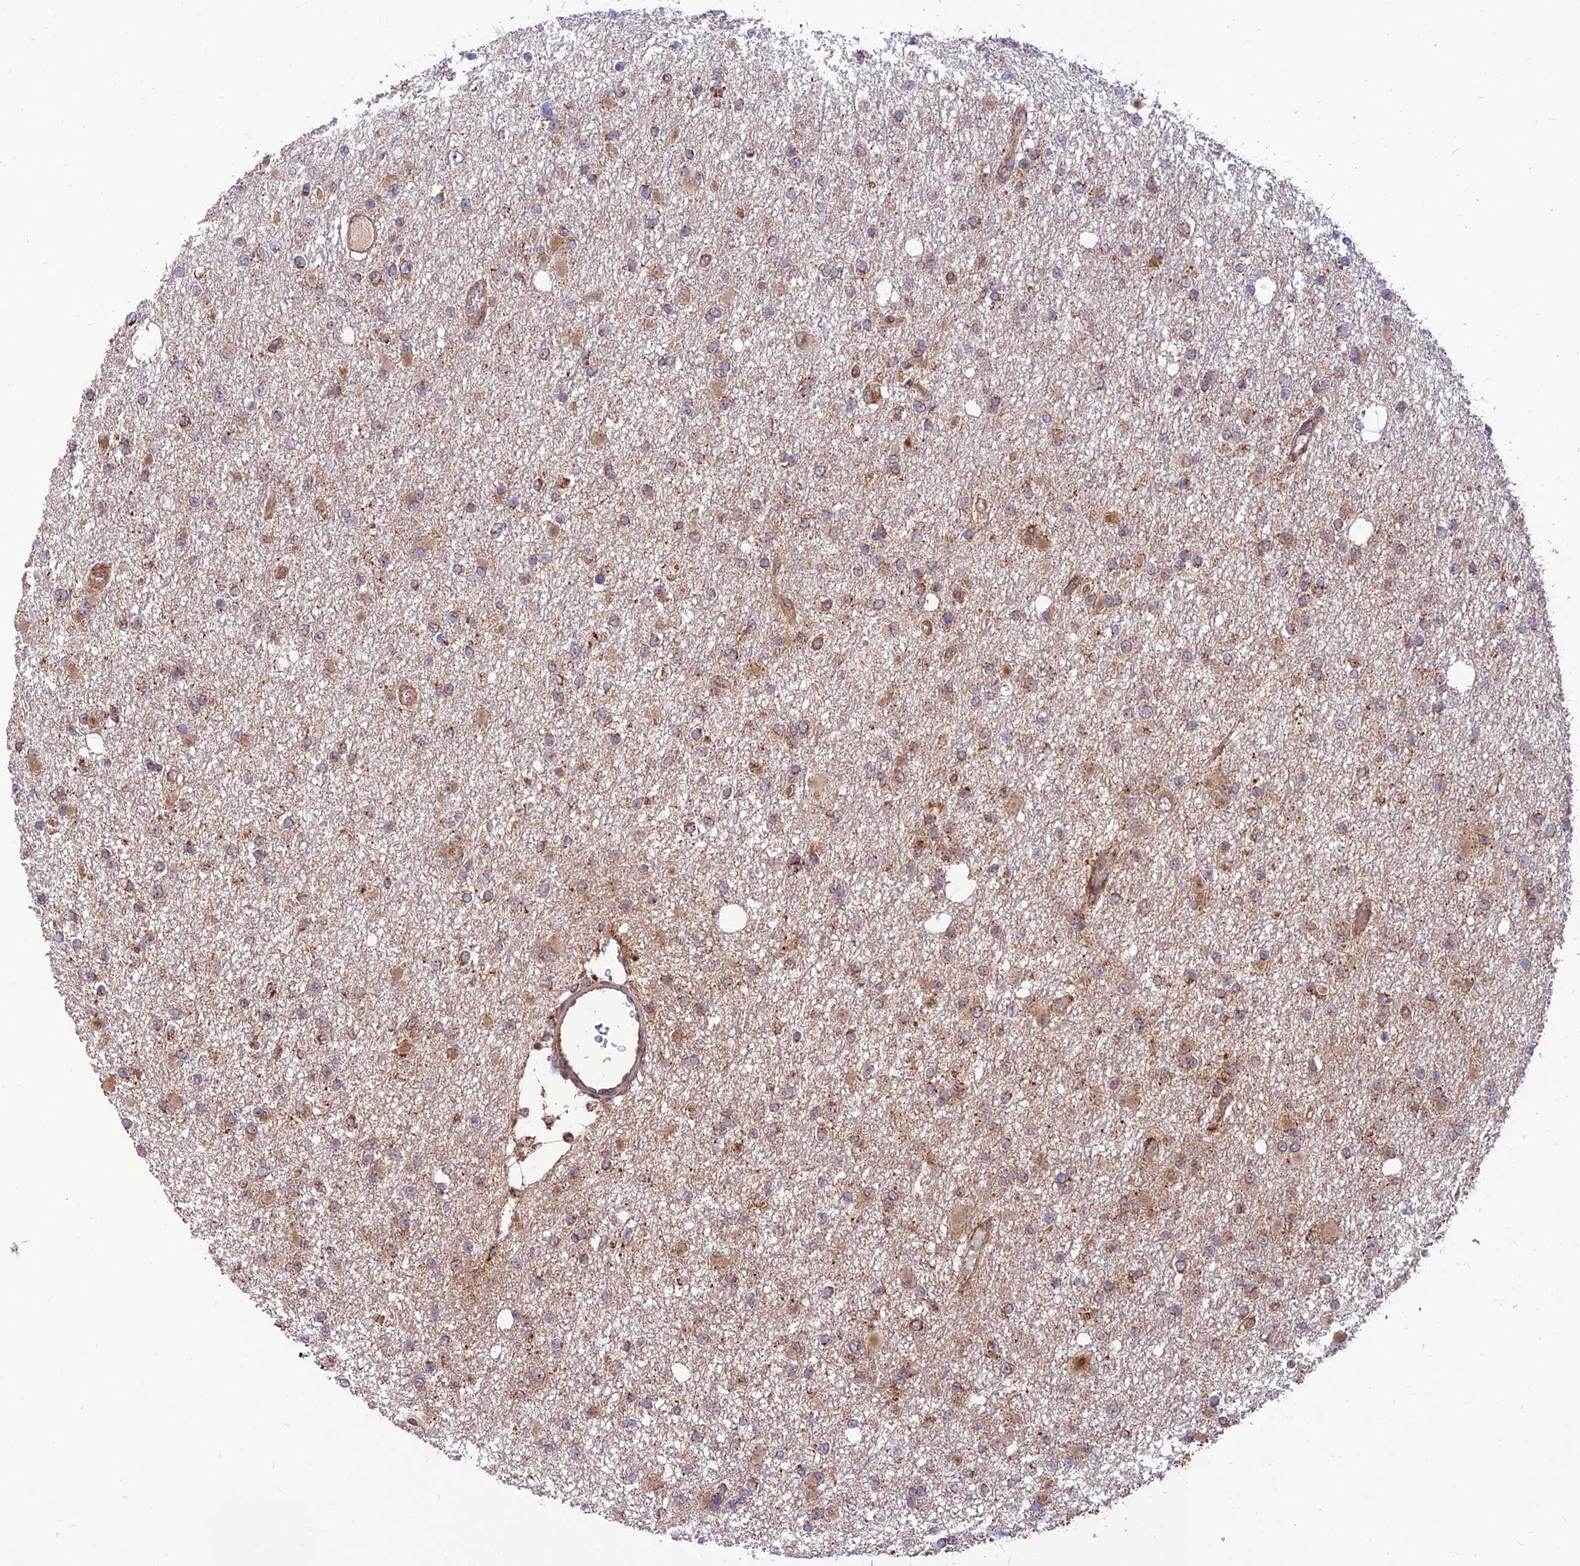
{"staining": {"intensity": "moderate", "quantity": ">75%", "location": "cytoplasmic/membranous"}, "tissue": "glioma", "cell_type": "Tumor cells", "image_type": "cancer", "snomed": [{"axis": "morphology", "description": "Glioma, malignant, Low grade"}, {"axis": "topography", "description": "Brain"}], "caption": "High-magnification brightfield microscopy of glioma stained with DAB (3,3'-diaminobenzidine) (brown) and counterstained with hematoxylin (blue). tumor cells exhibit moderate cytoplasmic/membranous staining is identified in approximately>75% of cells.", "gene": "CRTAP", "patient": {"sex": "female", "age": 22}}